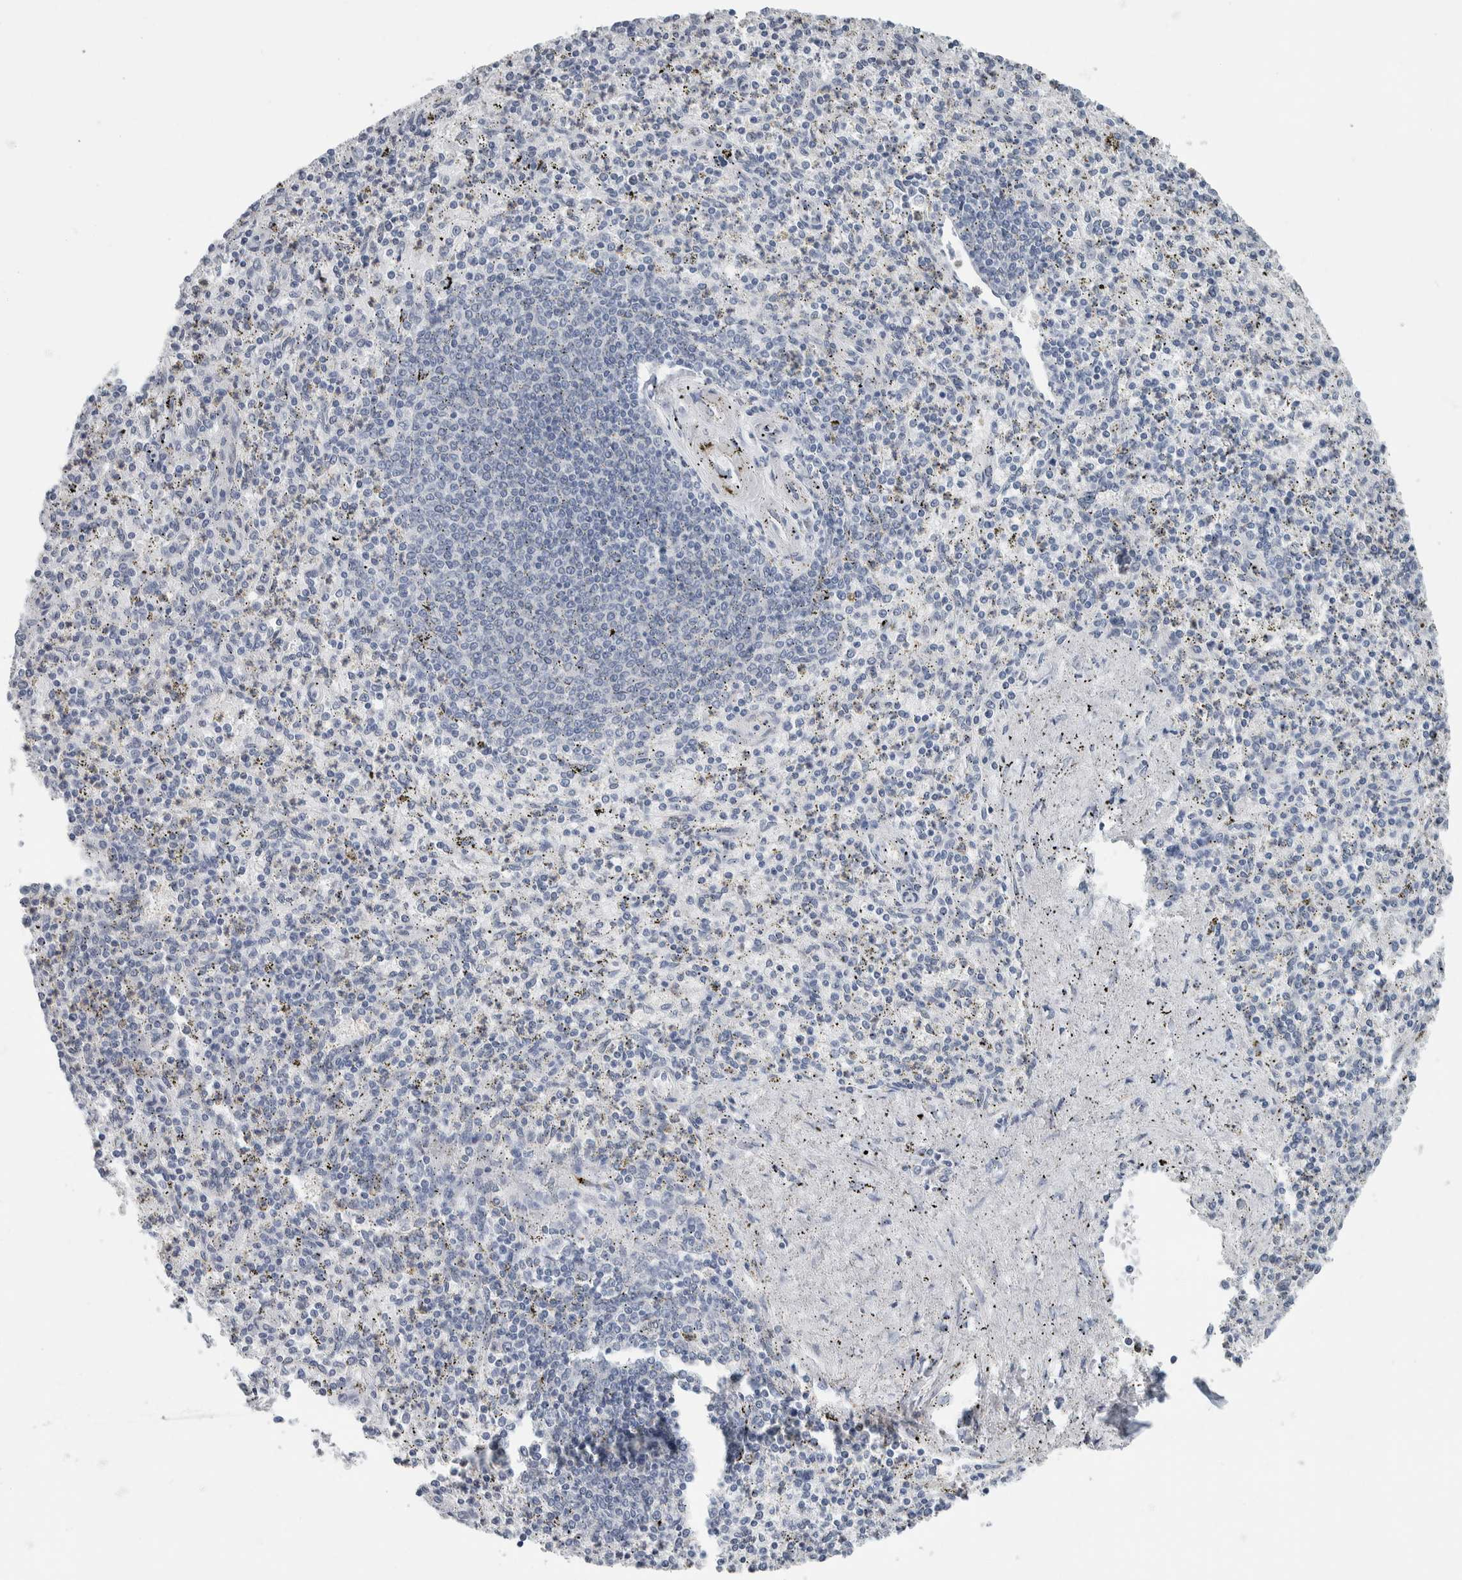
{"staining": {"intensity": "negative", "quantity": "none", "location": "none"}, "tissue": "spleen", "cell_type": "Cells in red pulp", "image_type": "normal", "snomed": [{"axis": "morphology", "description": "Normal tissue, NOS"}, {"axis": "topography", "description": "Spleen"}], "caption": "DAB (3,3'-diaminobenzidine) immunohistochemical staining of benign spleen exhibits no significant expression in cells in red pulp.", "gene": "NEFM", "patient": {"sex": "male", "age": 72}}